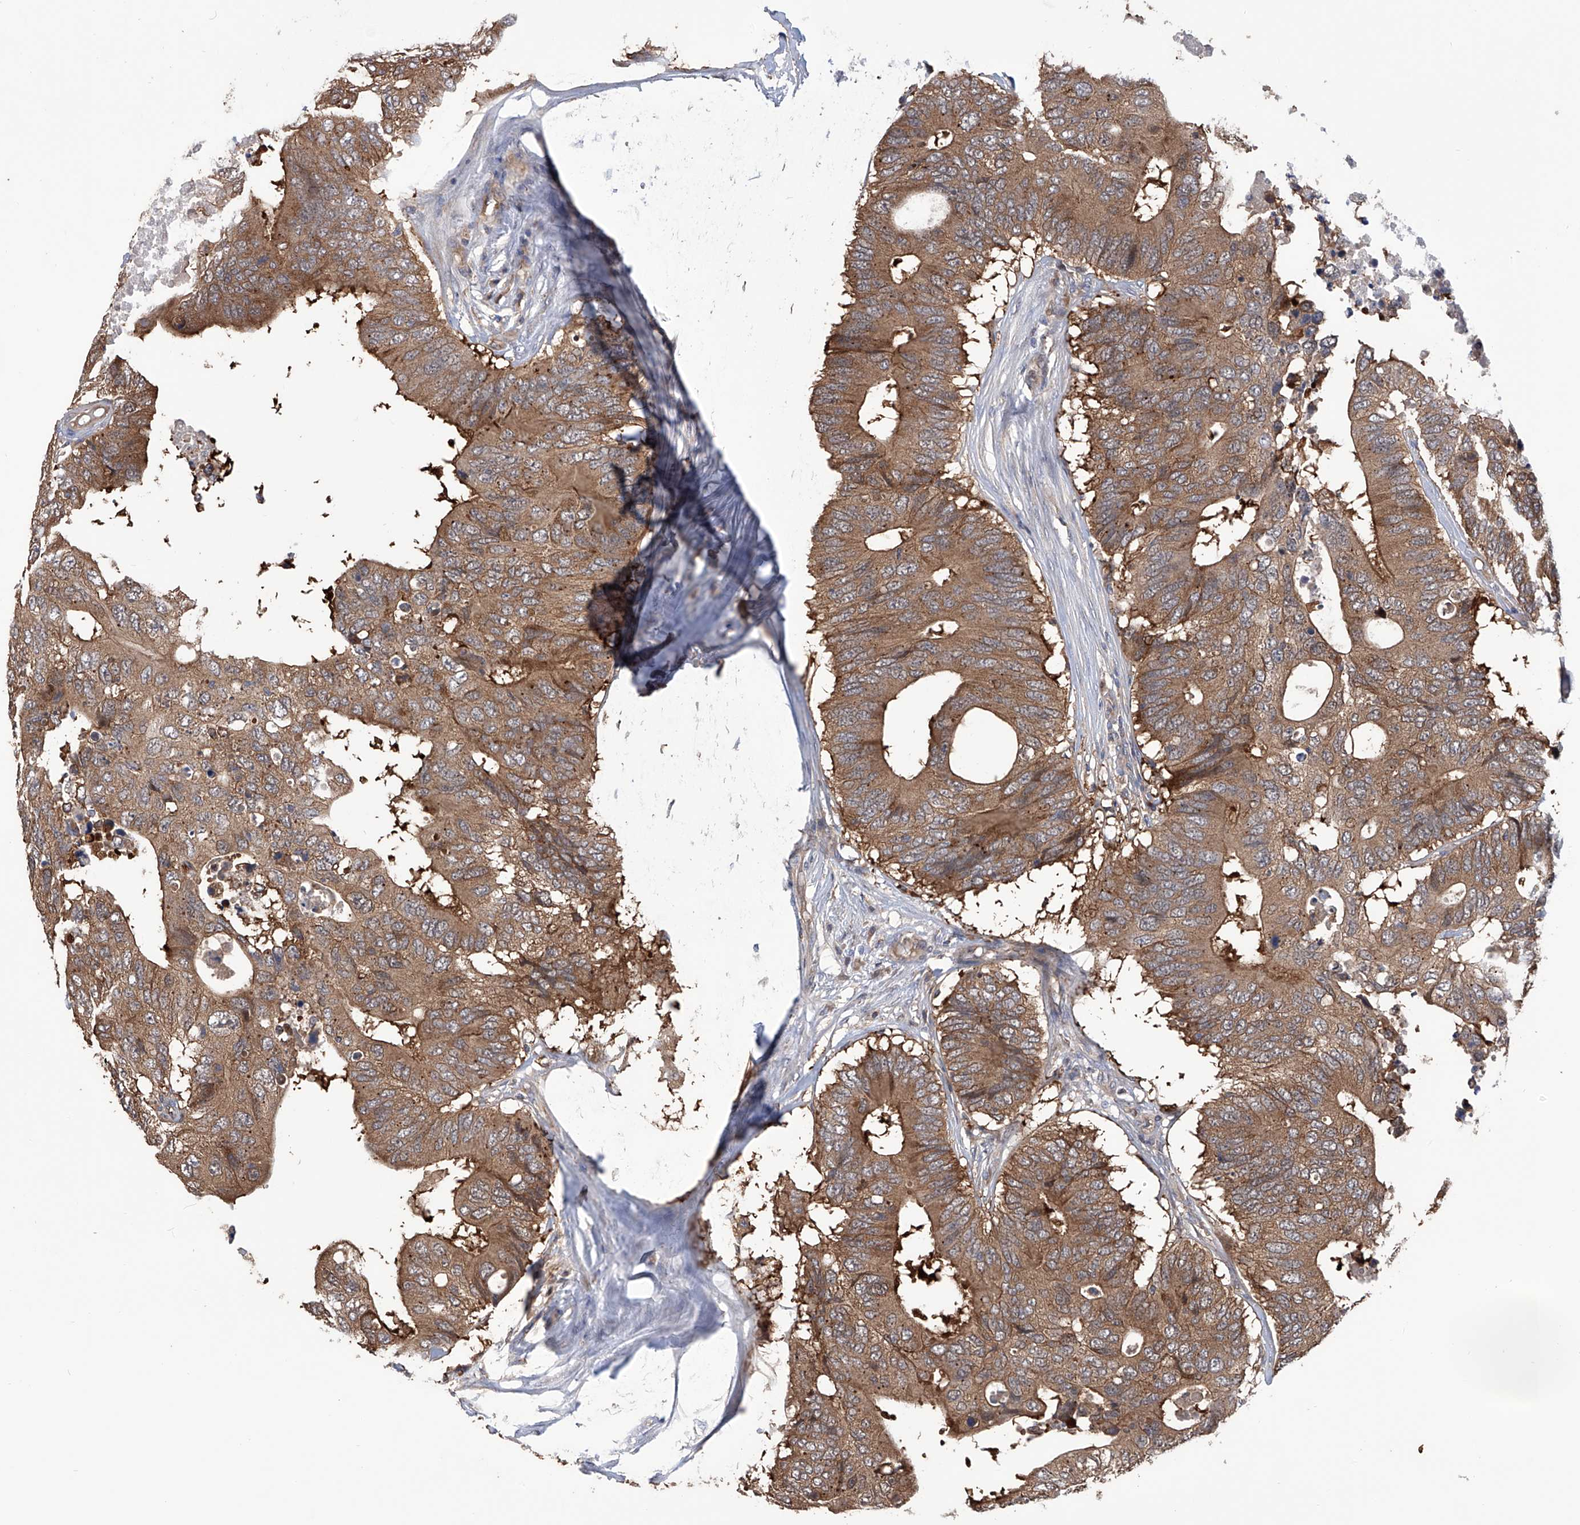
{"staining": {"intensity": "moderate", "quantity": ">75%", "location": "cytoplasmic/membranous"}, "tissue": "colorectal cancer", "cell_type": "Tumor cells", "image_type": "cancer", "snomed": [{"axis": "morphology", "description": "Adenocarcinoma, NOS"}, {"axis": "topography", "description": "Colon"}], "caption": "Immunohistochemistry (IHC) (DAB (3,3'-diaminobenzidine)) staining of adenocarcinoma (colorectal) displays moderate cytoplasmic/membranous protein staining in approximately >75% of tumor cells.", "gene": "NUDT17", "patient": {"sex": "male", "age": 71}}